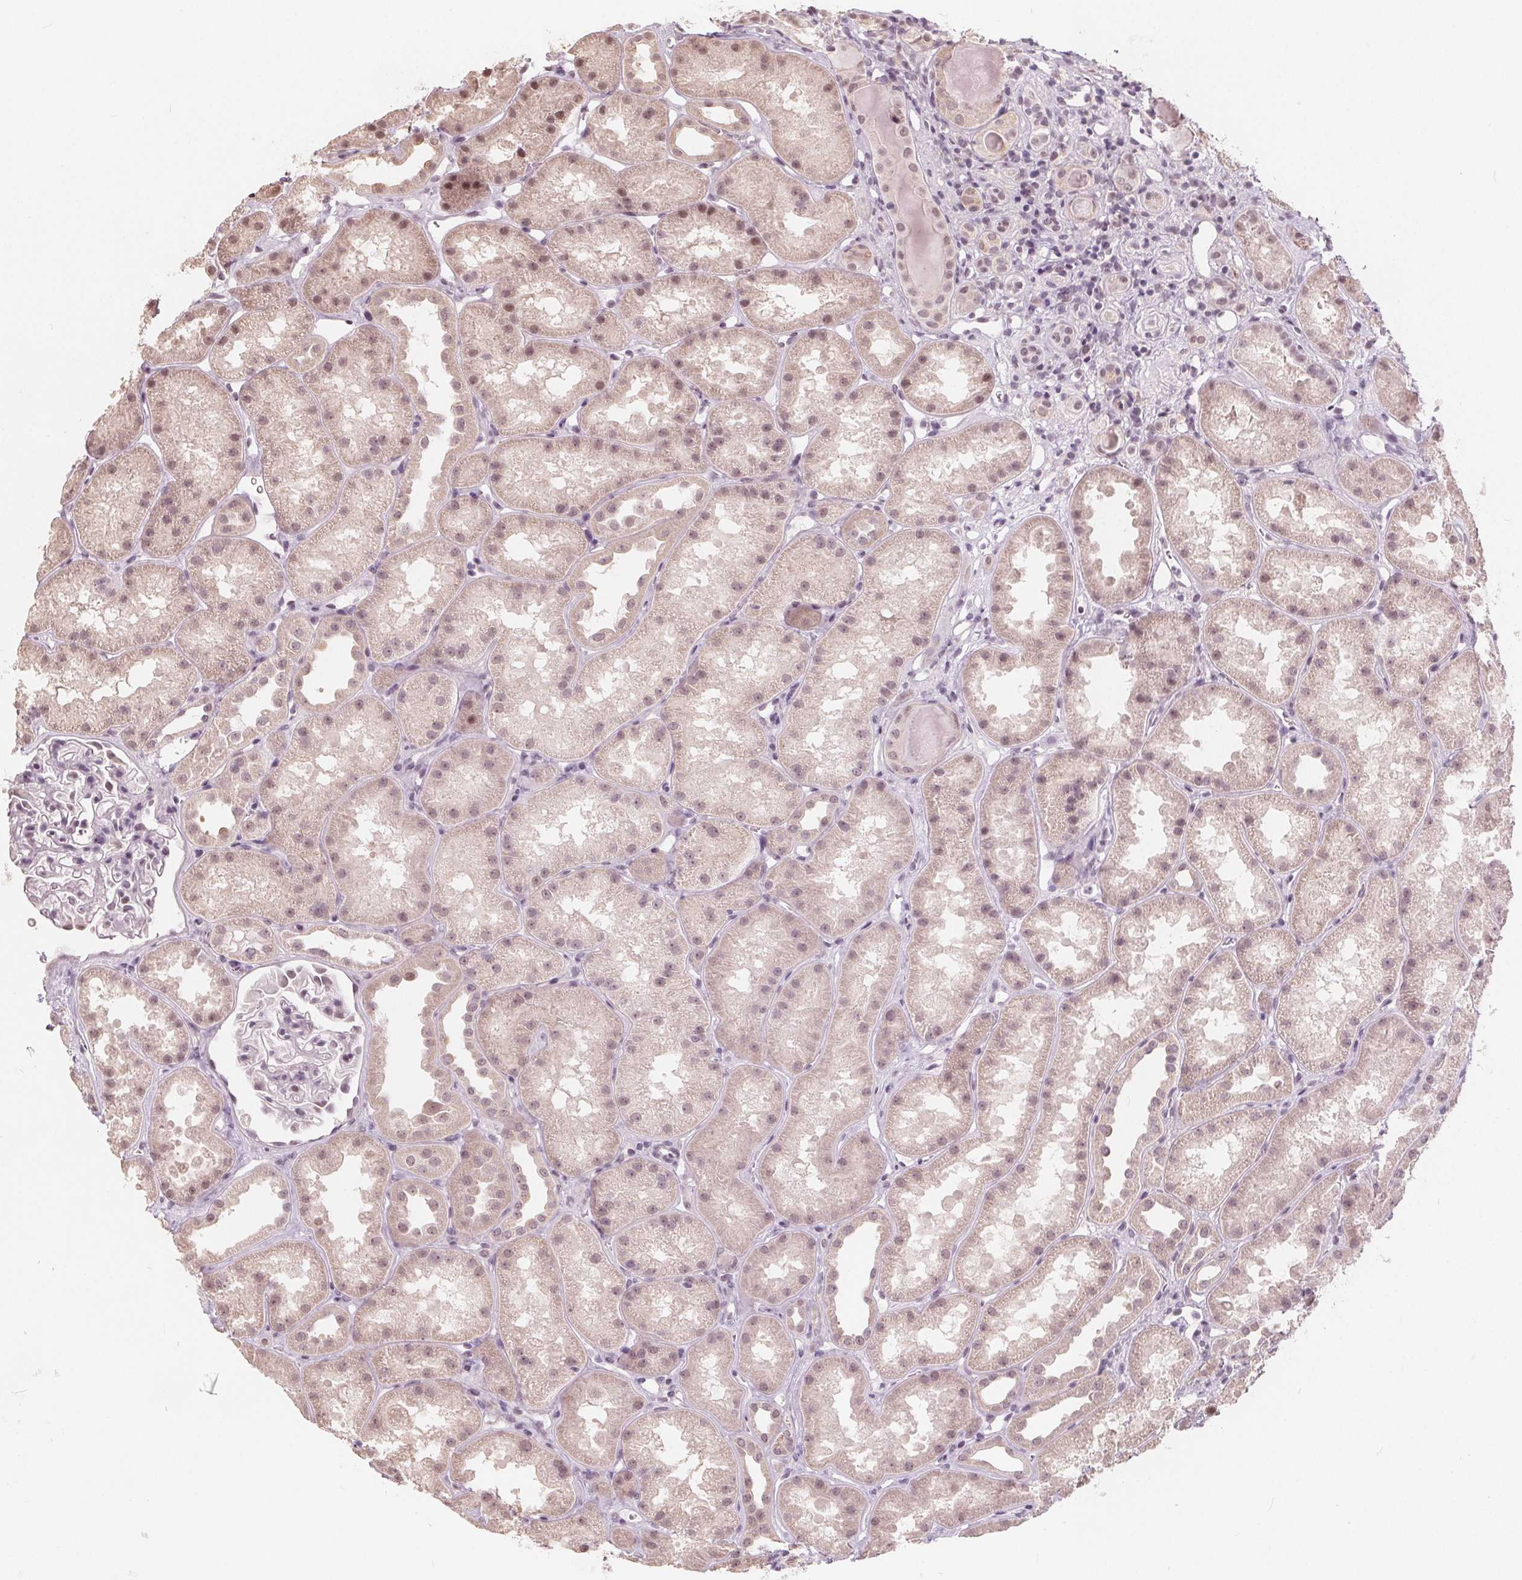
{"staining": {"intensity": "negative", "quantity": "none", "location": "none"}, "tissue": "kidney", "cell_type": "Cells in glomeruli", "image_type": "normal", "snomed": [{"axis": "morphology", "description": "Normal tissue, NOS"}, {"axis": "topography", "description": "Kidney"}], "caption": "Immunohistochemistry photomicrograph of unremarkable human kidney stained for a protein (brown), which demonstrates no positivity in cells in glomeruli.", "gene": "NUP210L", "patient": {"sex": "male", "age": 61}}